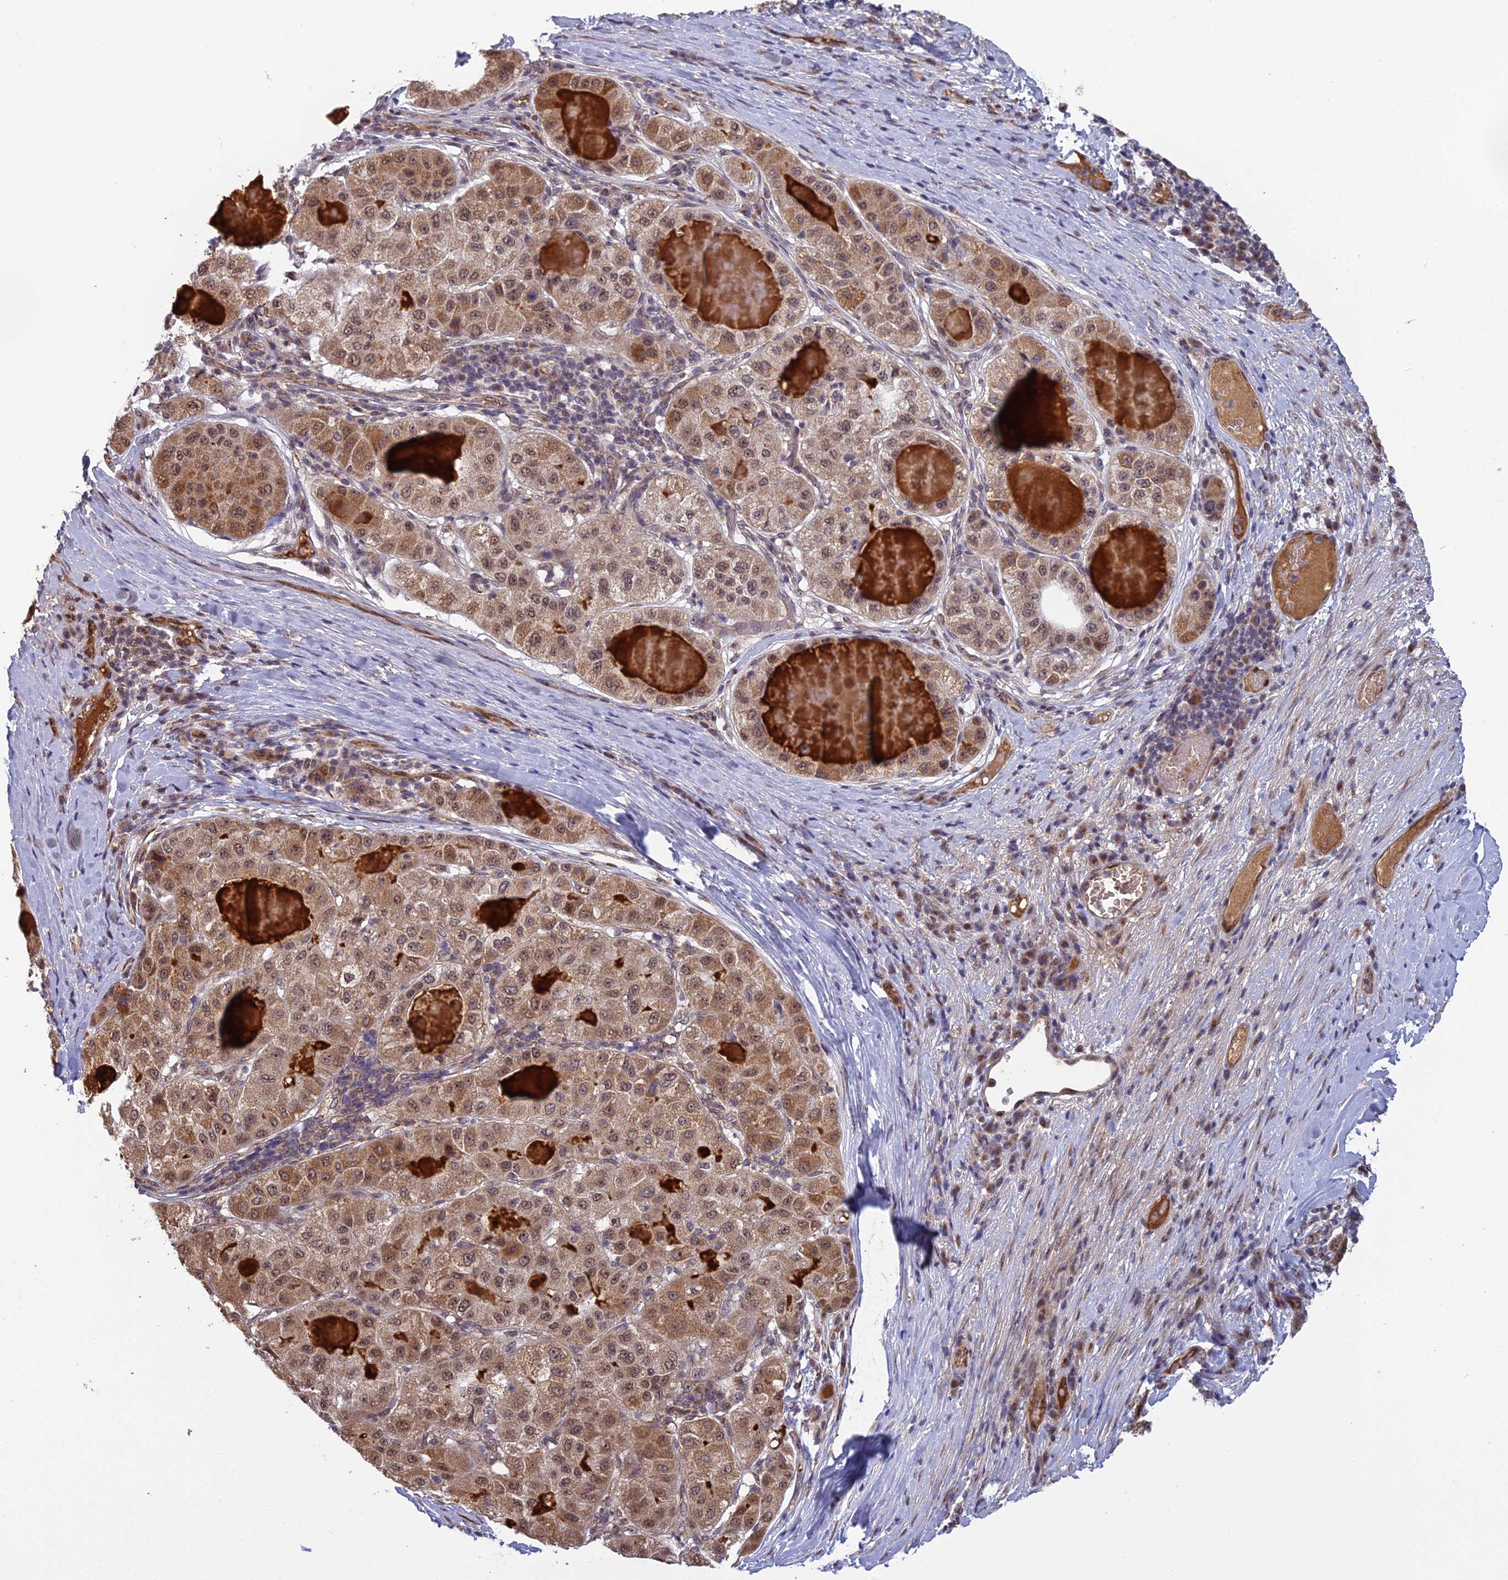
{"staining": {"intensity": "moderate", "quantity": ">75%", "location": "cytoplasmic/membranous,nuclear"}, "tissue": "liver cancer", "cell_type": "Tumor cells", "image_type": "cancer", "snomed": [{"axis": "morphology", "description": "Carcinoma, Hepatocellular, NOS"}, {"axis": "topography", "description": "Liver"}], "caption": "IHC histopathology image of liver cancer stained for a protein (brown), which exhibits medium levels of moderate cytoplasmic/membranous and nuclear positivity in about >75% of tumor cells.", "gene": "MEOX1", "patient": {"sex": "male", "age": 80}}